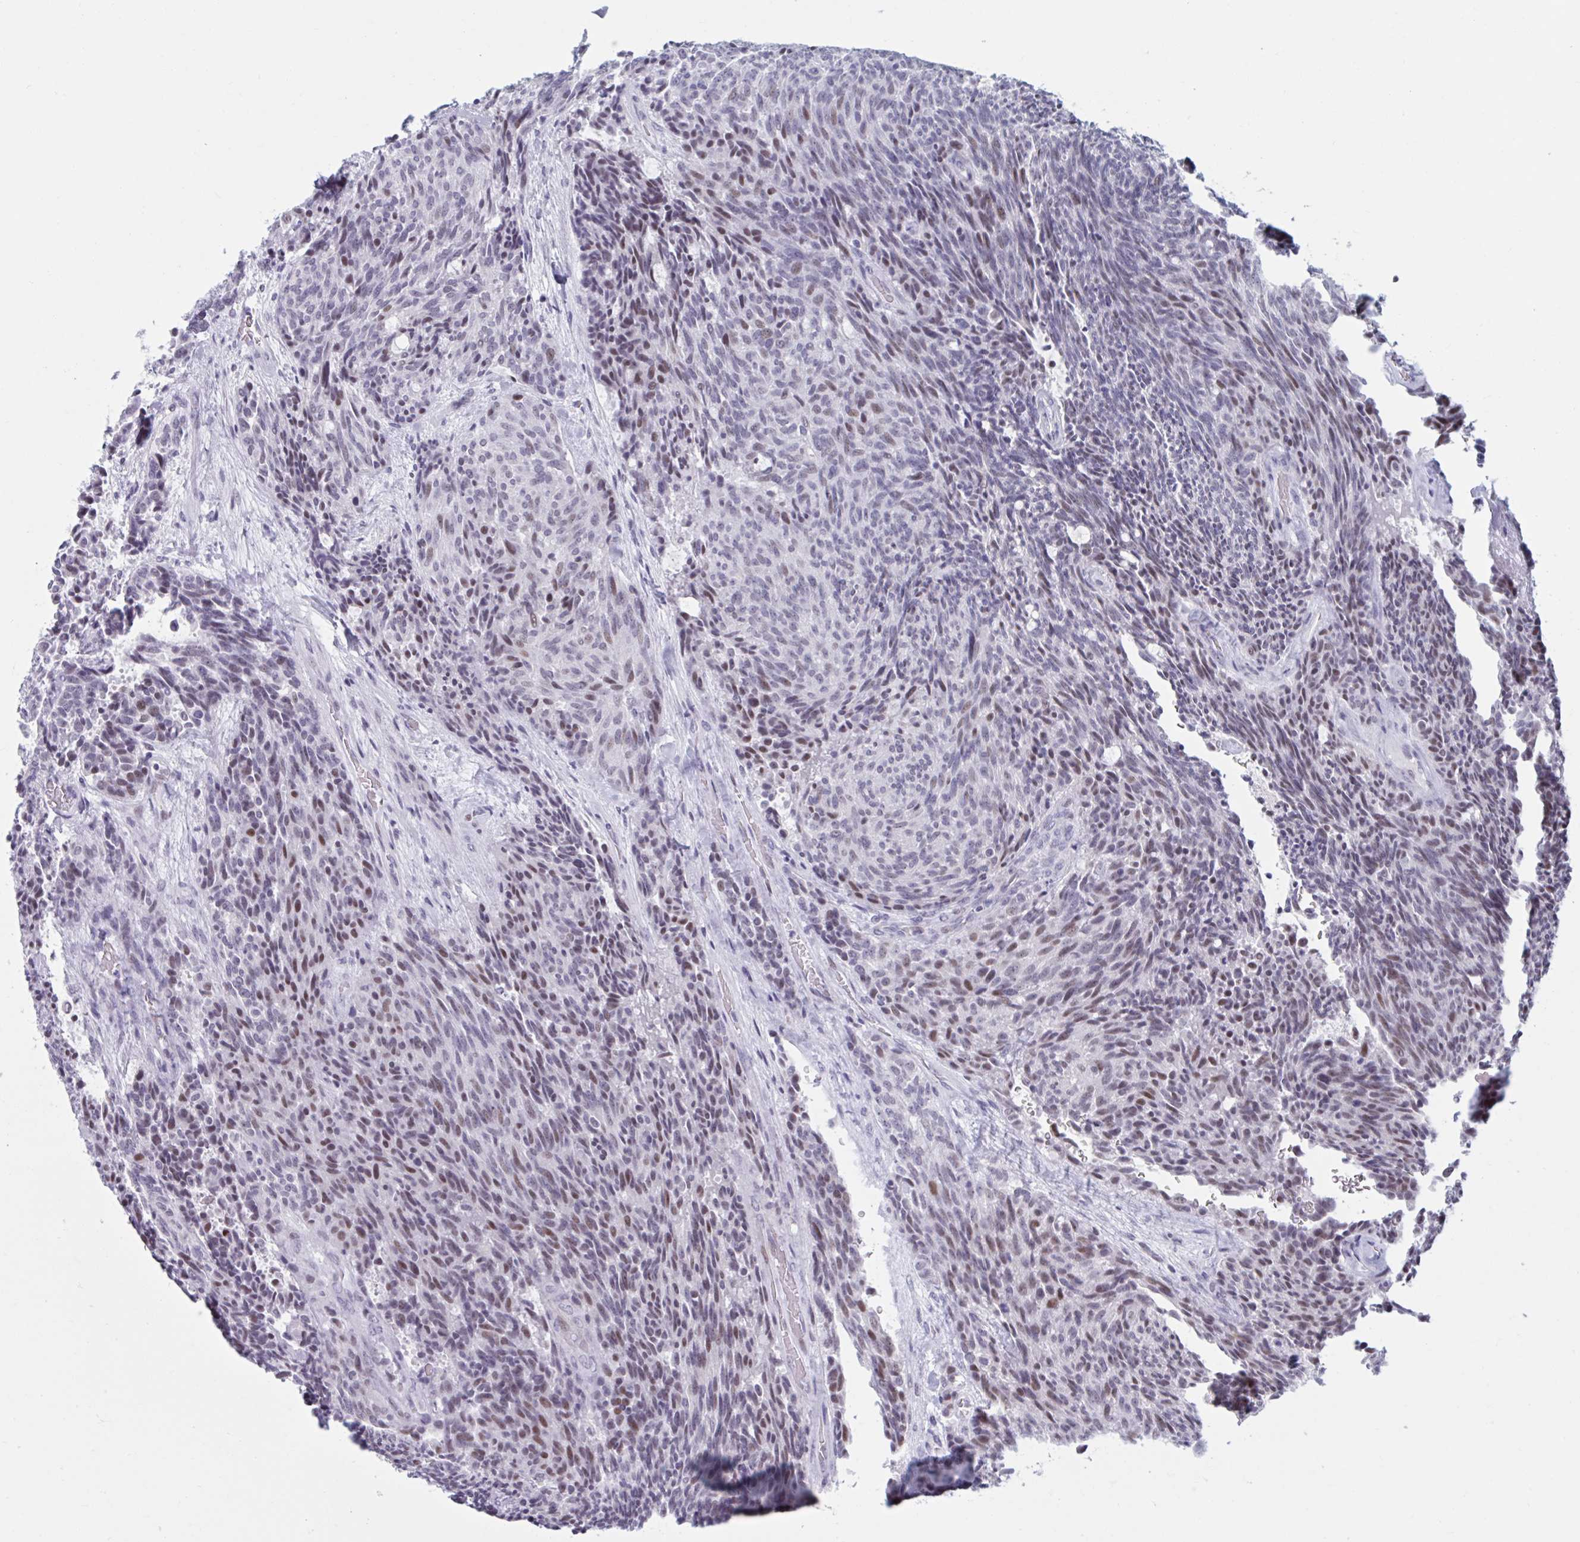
{"staining": {"intensity": "moderate", "quantity": "<25%", "location": "nuclear"}, "tissue": "carcinoid", "cell_type": "Tumor cells", "image_type": "cancer", "snomed": [{"axis": "morphology", "description": "Carcinoid, malignant, NOS"}, {"axis": "topography", "description": "Pancreas"}], "caption": "The immunohistochemical stain shows moderate nuclear staining in tumor cells of carcinoid (malignant) tissue.", "gene": "HSD17B6", "patient": {"sex": "female", "age": 54}}